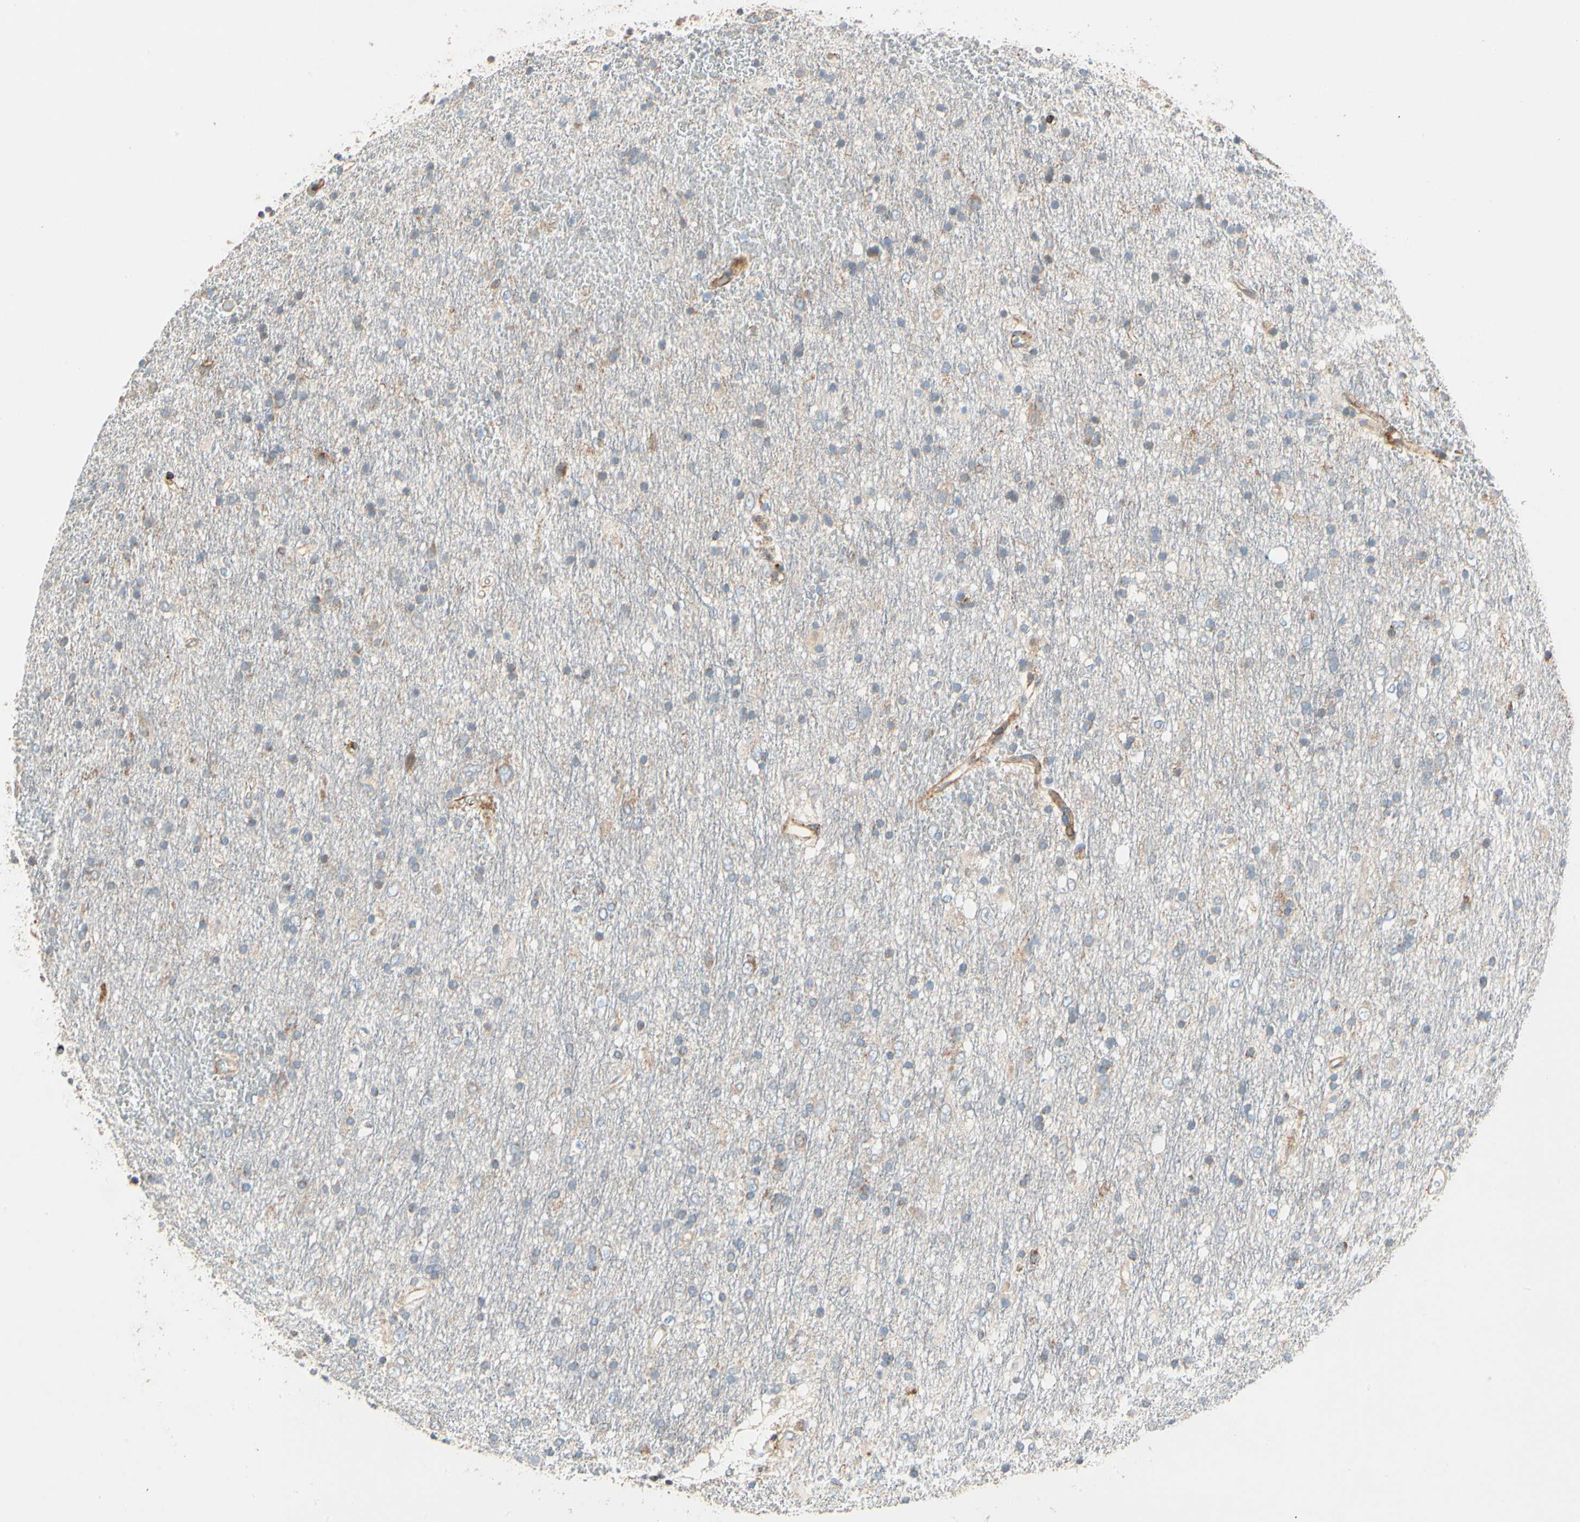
{"staining": {"intensity": "weak", "quantity": ">75%", "location": "cytoplasmic/membranous"}, "tissue": "glioma", "cell_type": "Tumor cells", "image_type": "cancer", "snomed": [{"axis": "morphology", "description": "Glioma, malignant, Low grade"}, {"axis": "topography", "description": "Brain"}], "caption": "Protein staining of malignant glioma (low-grade) tissue reveals weak cytoplasmic/membranous expression in approximately >75% of tumor cells.", "gene": "MRPL9", "patient": {"sex": "male", "age": 77}}